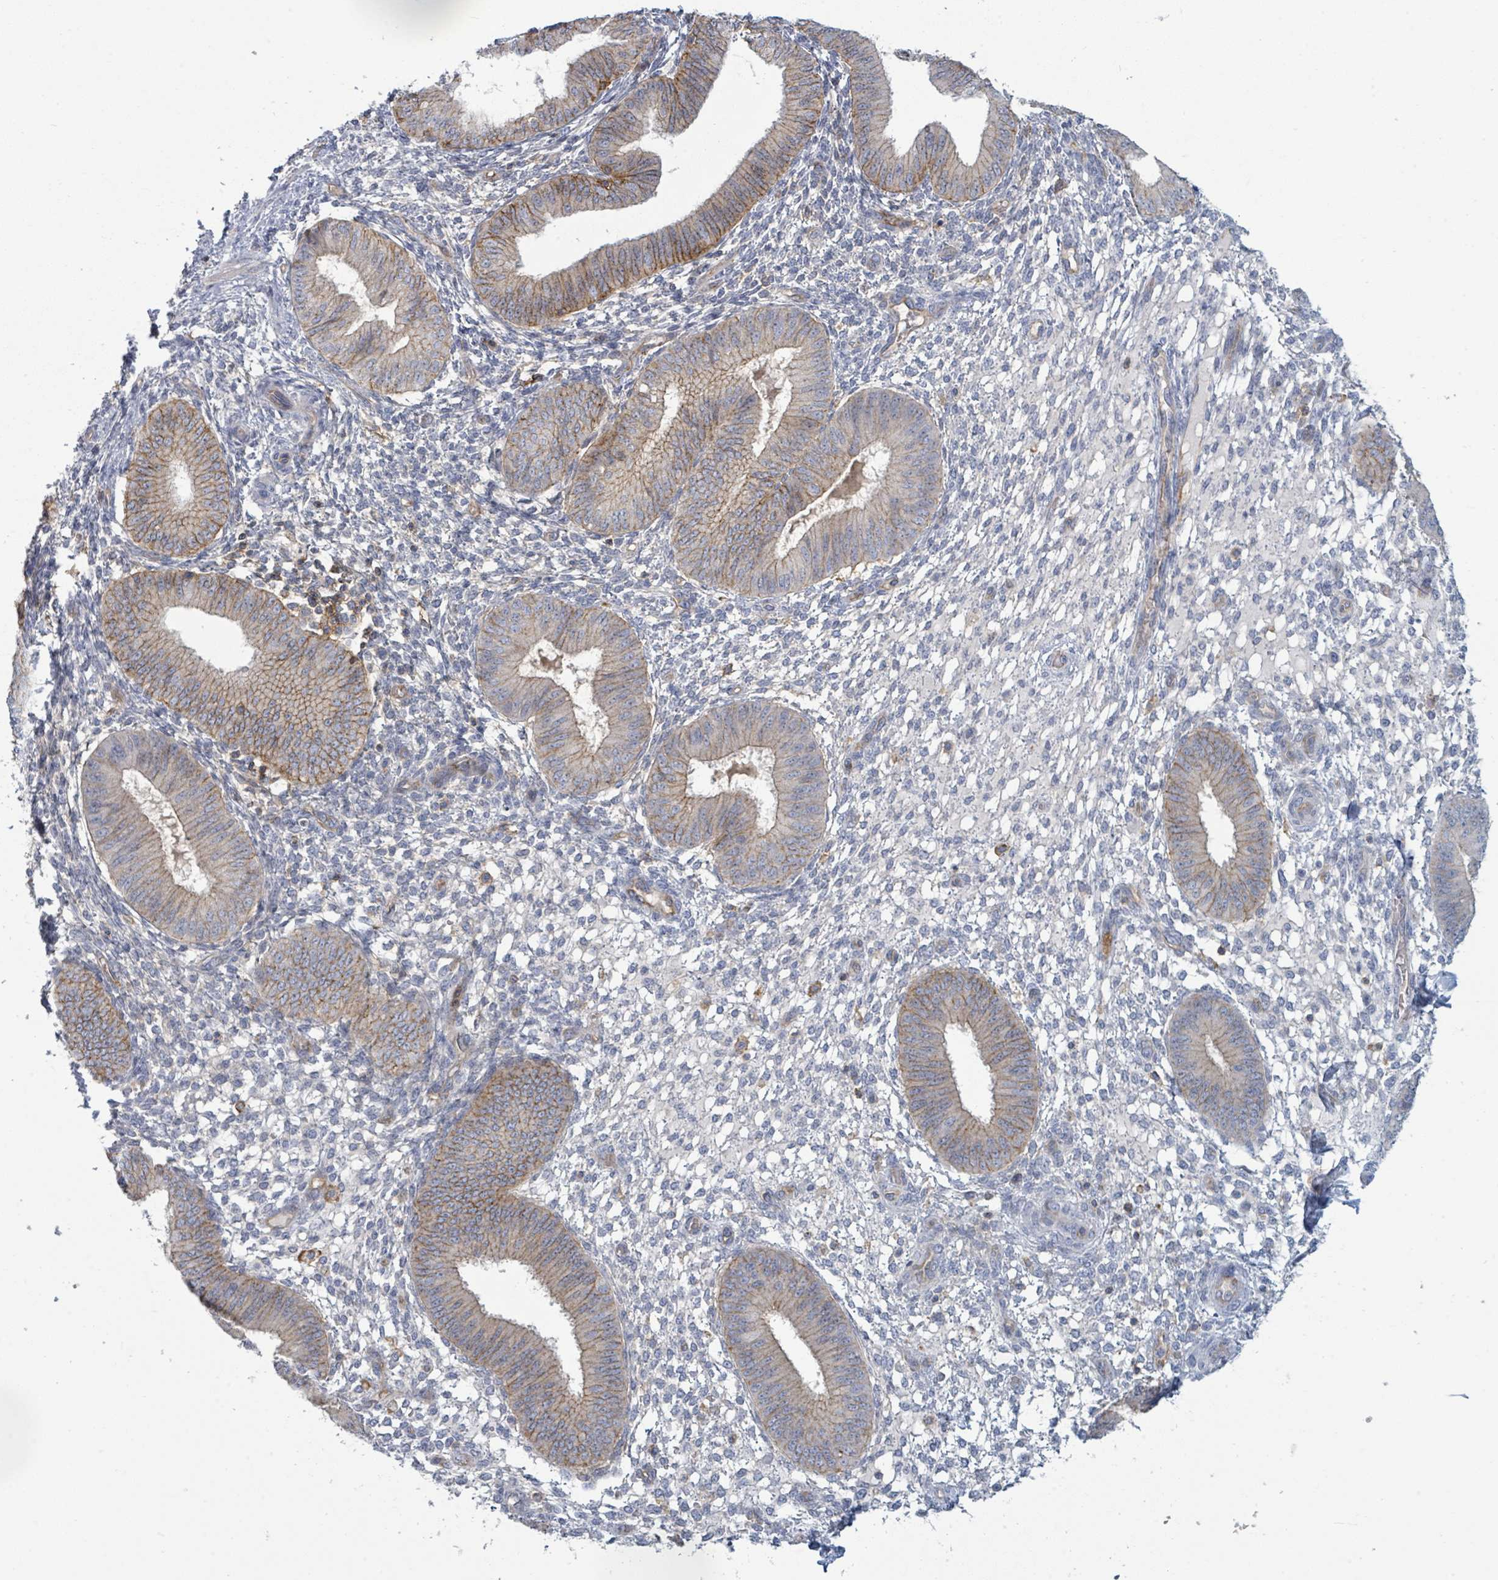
{"staining": {"intensity": "negative", "quantity": "none", "location": "none"}, "tissue": "endometrium", "cell_type": "Cells in endometrial stroma", "image_type": "normal", "snomed": [{"axis": "morphology", "description": "Normal tissue, NOS"}, {"axis": "topography", "description": "Endometrium"}], "caption": "Cells in endometrial stroma show no significant positivity in normal endometrium.", "gene": "TNFRSF14", "patient": {"sex": "female", "age": 49}}